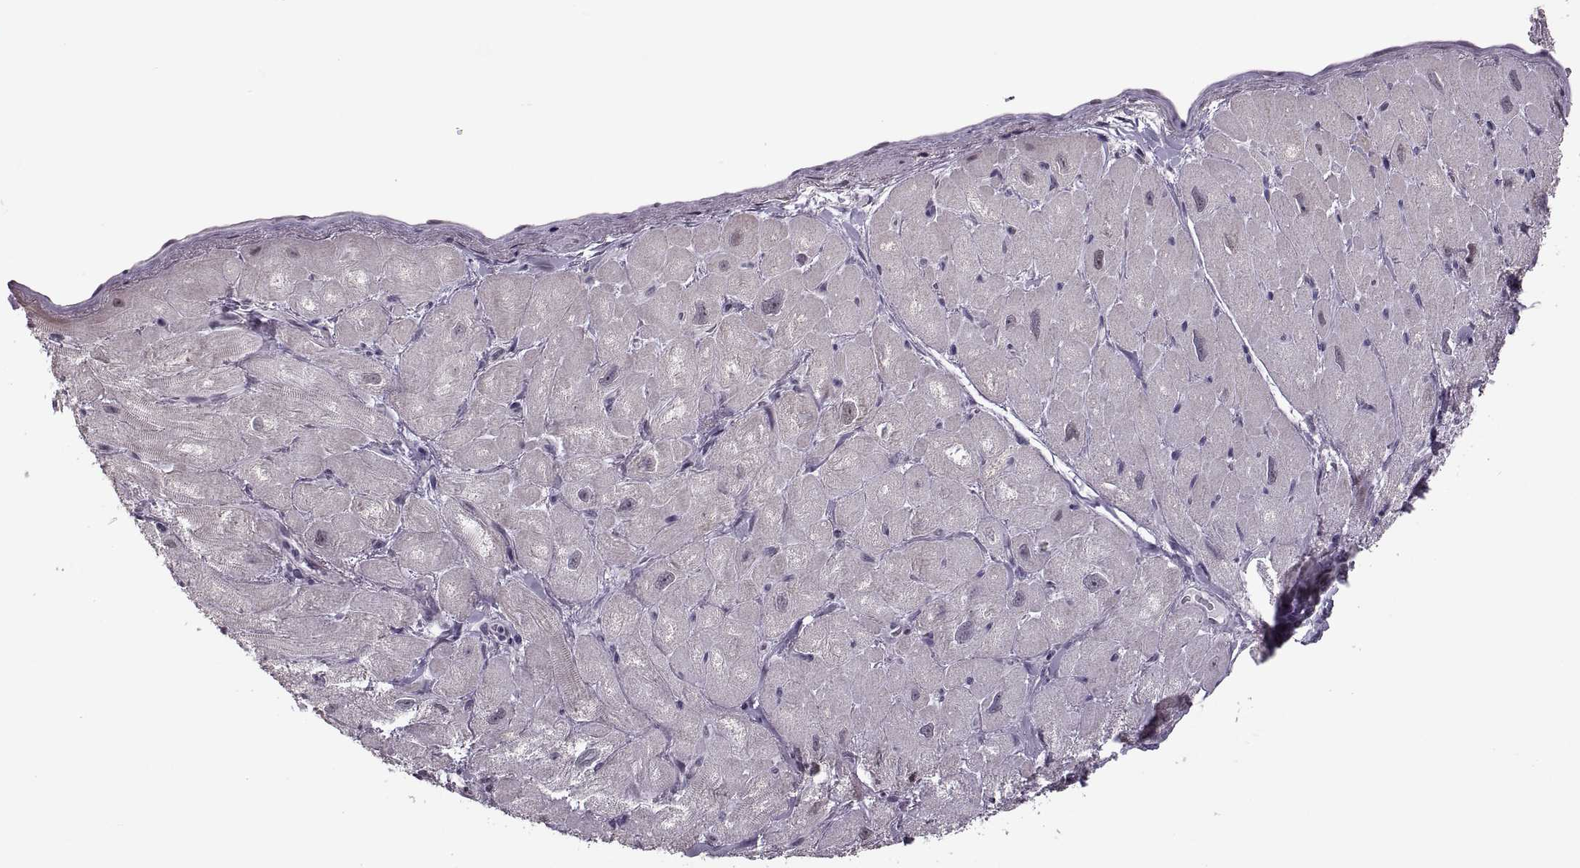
{"staining": {"intensity": "moderate", "quantity": "<25%", "location": "cytoplasmic/membranous"}, "tissue": "heart muscle", "cell_type": "Cardiomyocytes", "image_type": "normal", "snomed": [{"axis": "morphology", "description": "Normal tissue, NOS"}, {"axis": "topography", "description": "Heart"}], "caption": "Immunohistochemistry (IHC) micrograph of unremarkable human heart muscle stained for a protein (brown), which reveals low levels of moderate cytoplasmic/membranous positivity in approximately <25% of cardiomyocytes.", "gene": "PRSS37", "patient": {"sex": "male", "age": 60}}